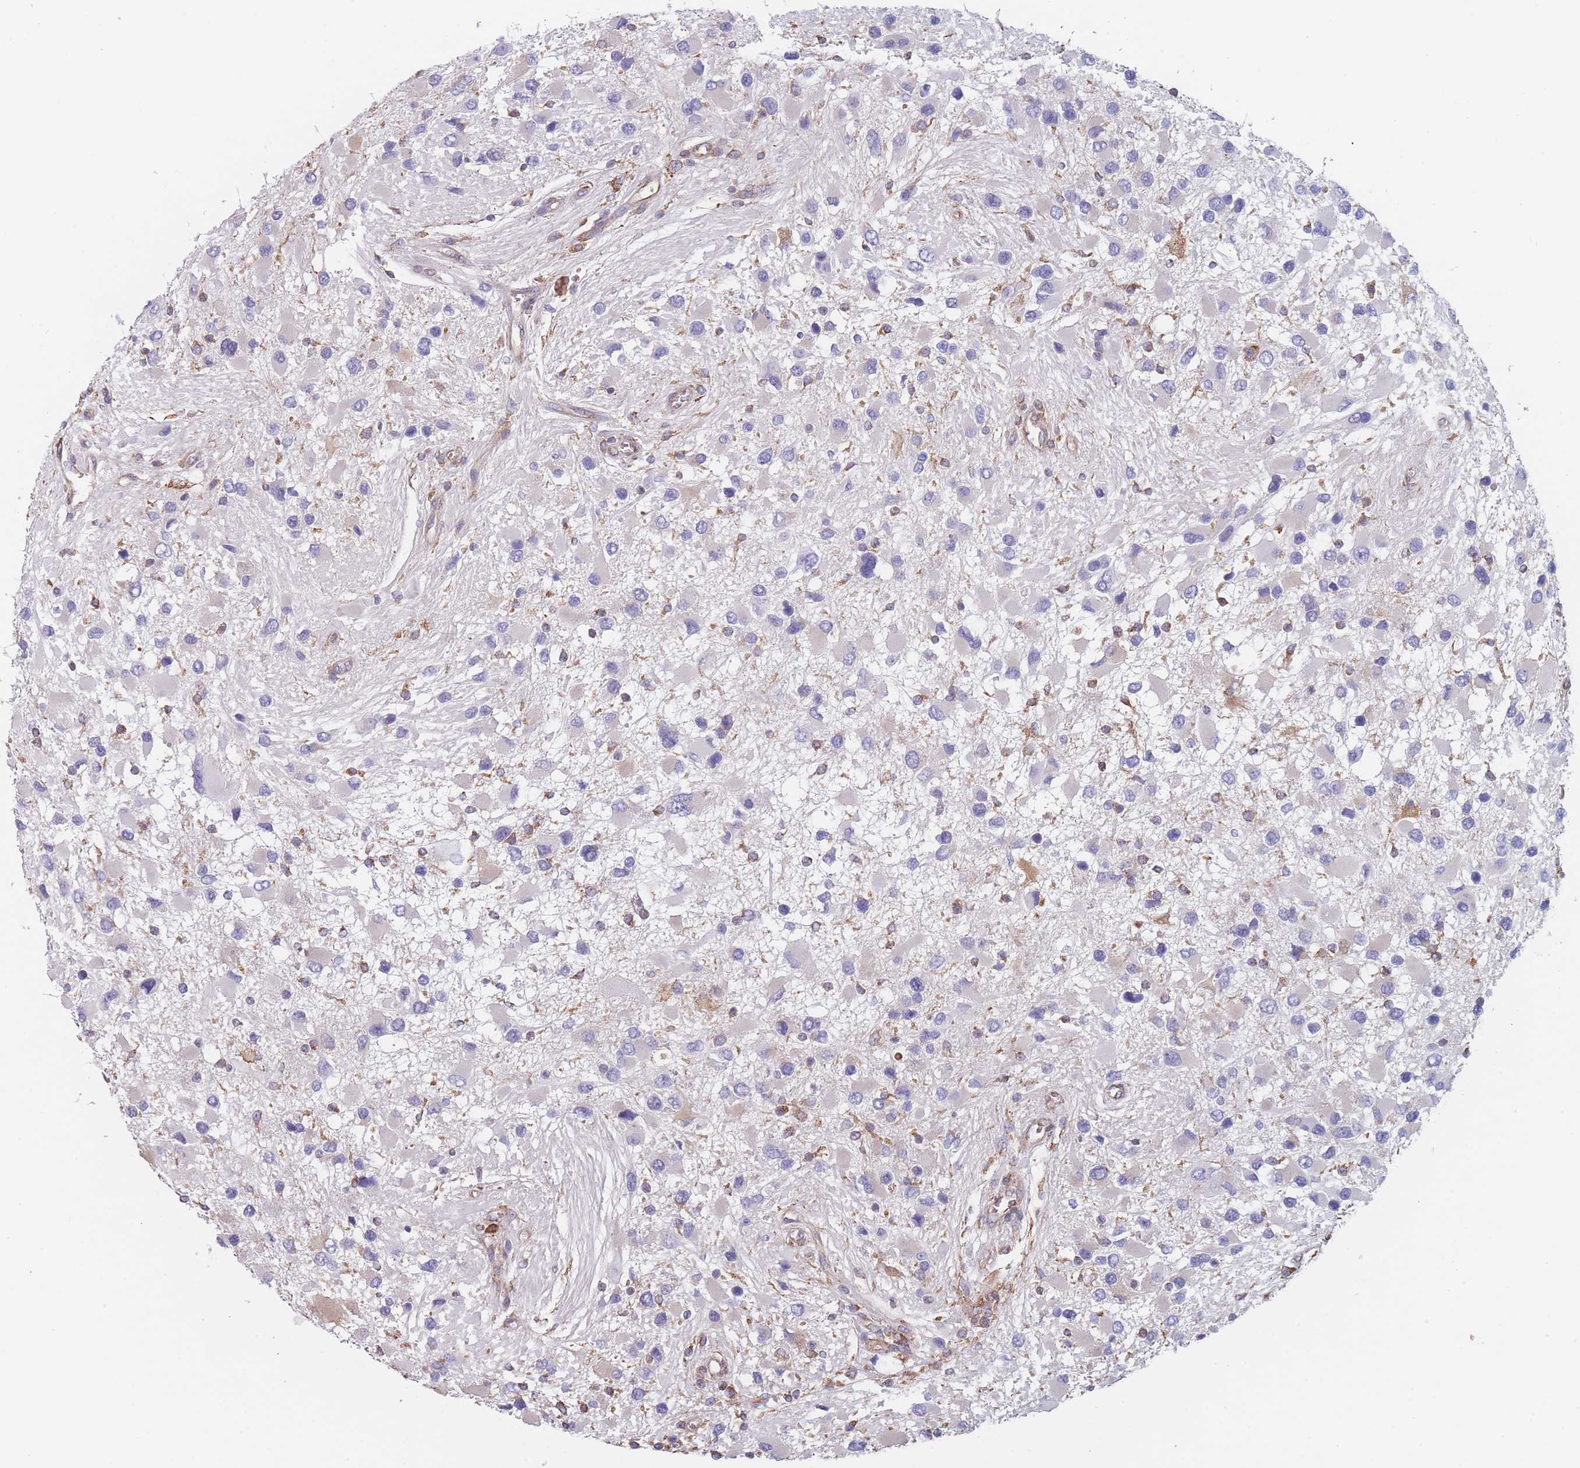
{"staining": {"intensity": "negative", "quantity": "none", "location": "none"}, "tissue": "glioma", "cell_type": "Tumor cells", "image_type": "cancer", "snomed": [{"axis": "morphology", "description": "Glioma, malignant, High grade"}, {"axis": "topography", "description": "Brain"}], "caption": "Immunohistochemical staining of glioma displays no significant expression in tumor cells.", "gene": "OR7C2", "patient": {"sex": "male", "age": 53}}